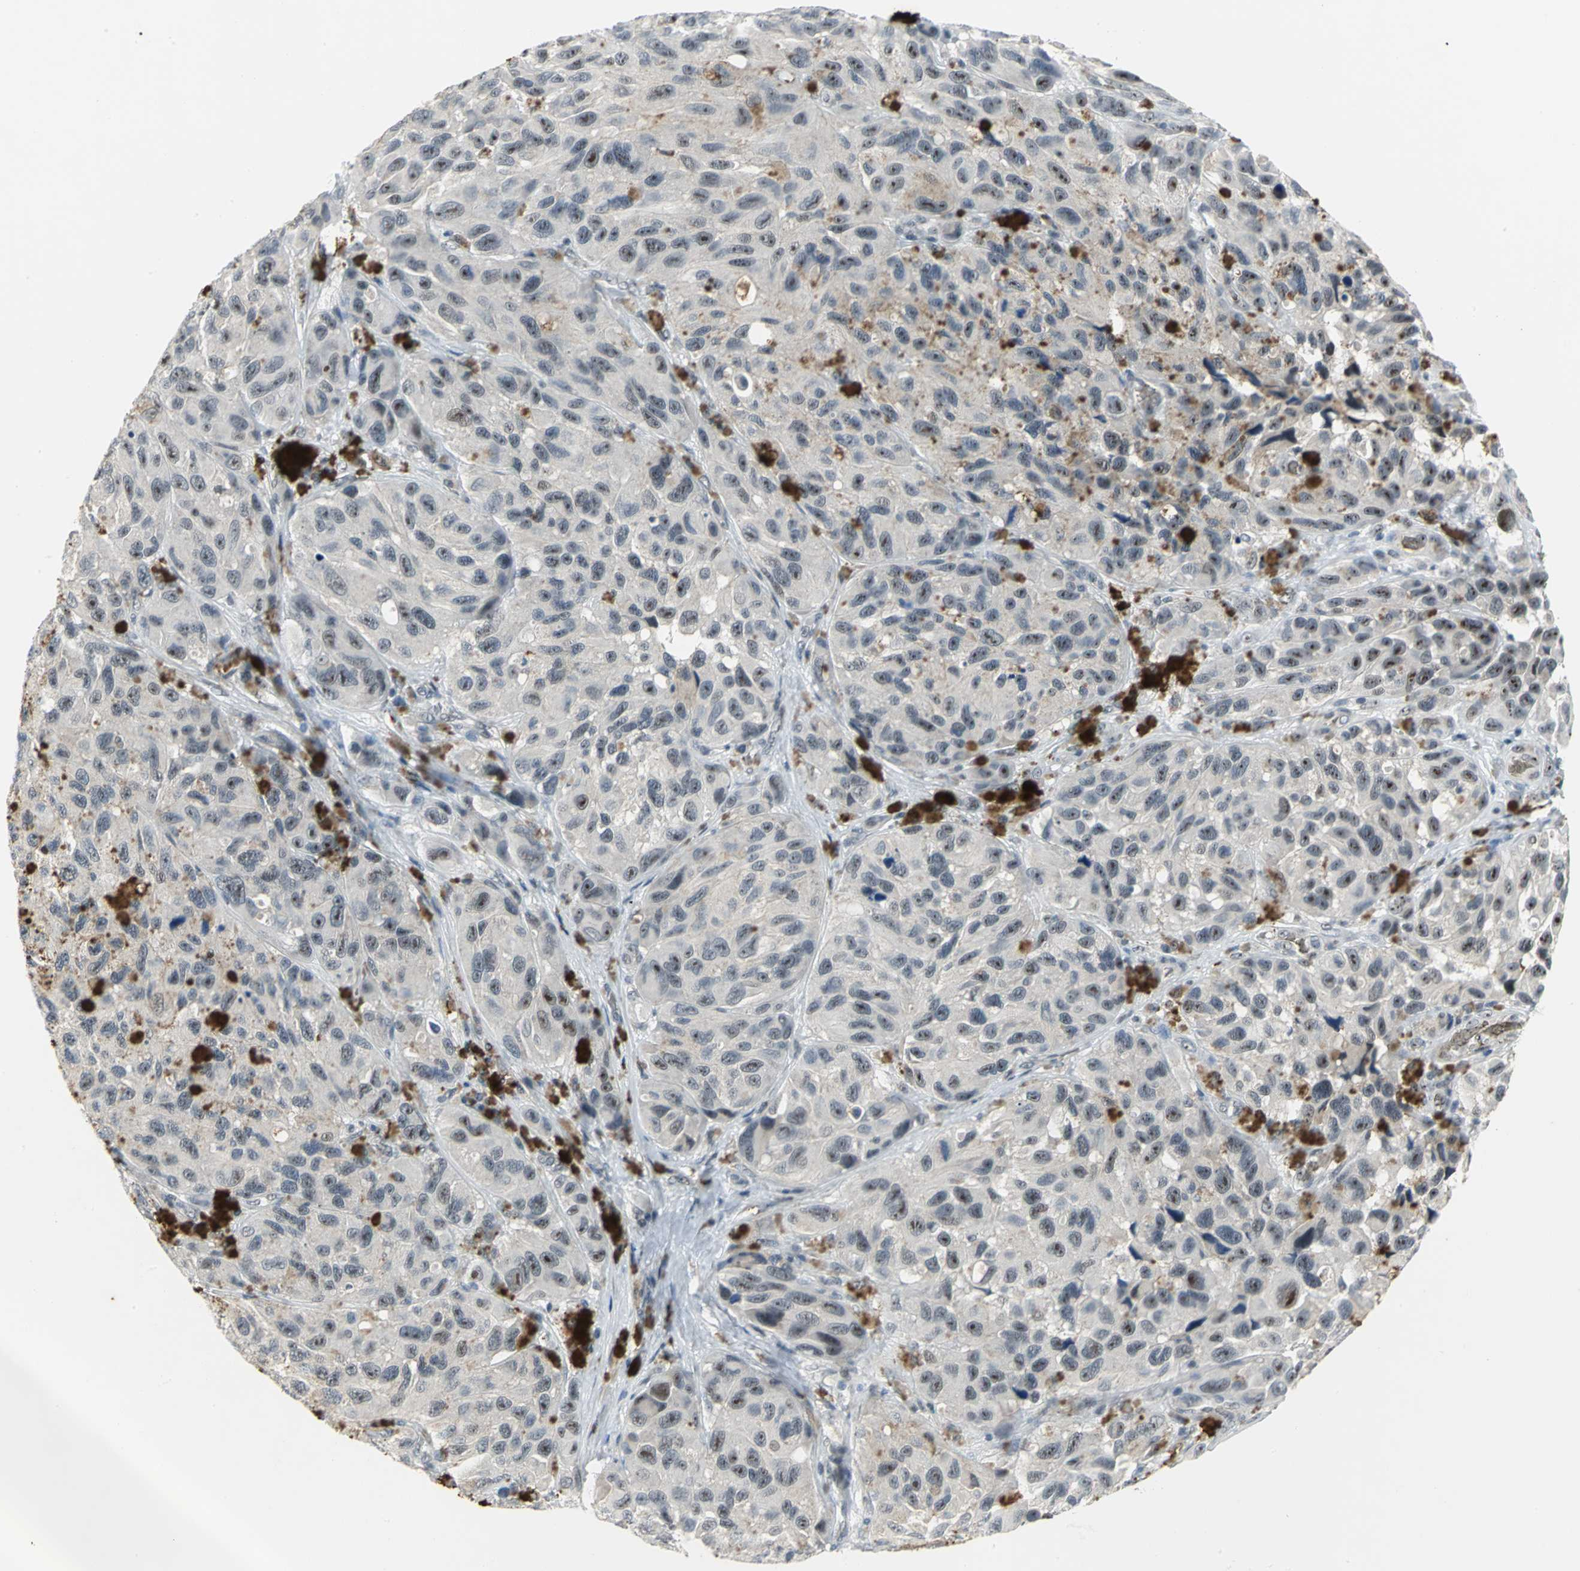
{"staining": {"intensity": "moderate", "quantity": "25%-75%", "location": "nuclear"}, "tissue": "melanoma", "cell_type": "Tumor cells", "image_type": "cancer", "snomed": [{"axis": "morphology", "description": "Malignant melanoma, NOS"}, {"axis": "topography", "description": "Skin"}], "caption": "Melanoma stained for a protein (brown) reveals moderate nuclear positive expression in about 25%-75% of tumor cells.", "gene": "GLI3", "patient": {"sex": "female", "age": 73}}